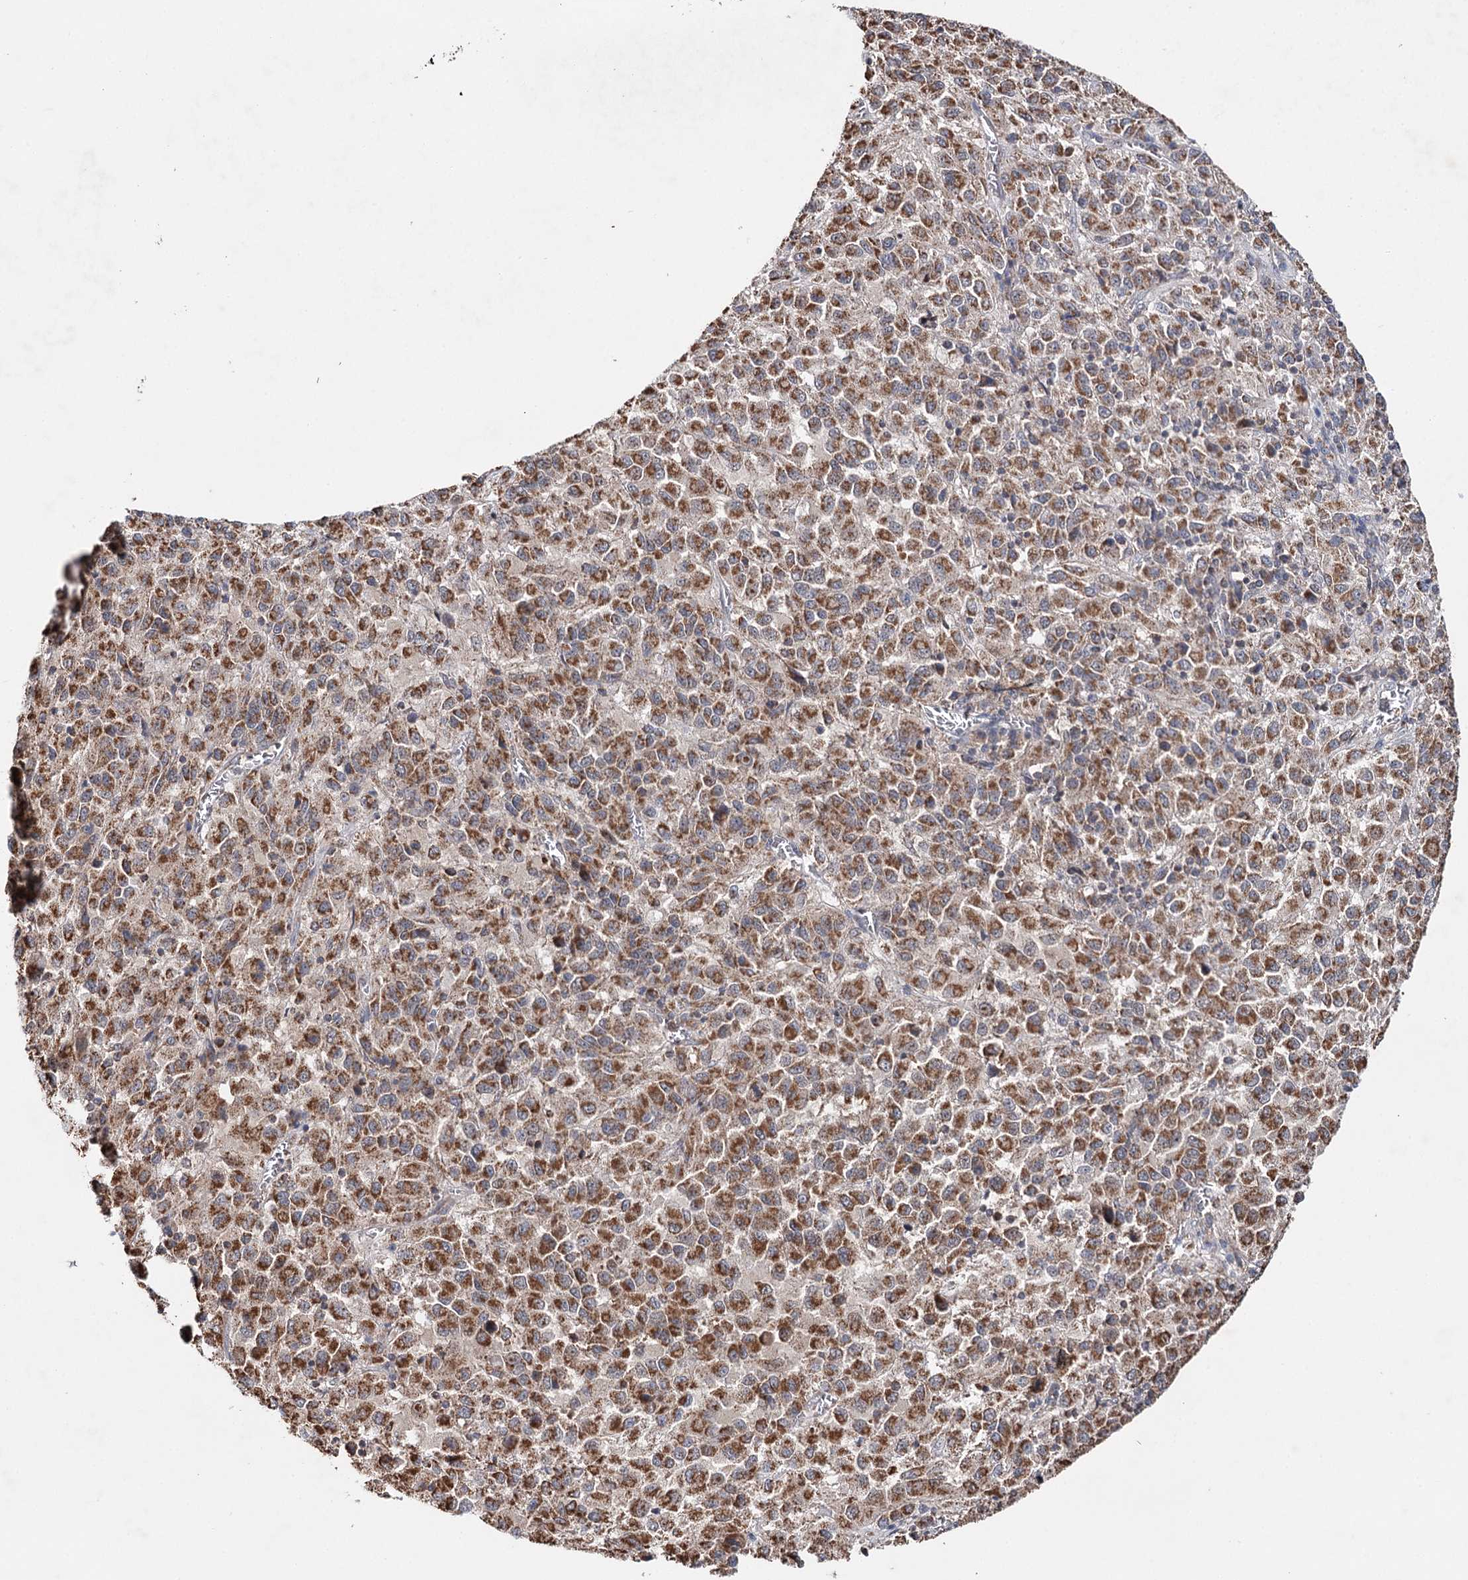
{"staining": {"intensity": "moderate", "quantity": ">75%", "location": "cytoplasmic/membranous"}, "tissue": "melanoma", "cell_type": "Tumor cells", "image_type": "cancer", "snomed": [{"axis": "morphology", "description": "Malignant melanoma, Metastatic site"}, {"axis": "topography", "description": "Lung"}], "caption": "Melanoma stained with DAB (3,3'-diaminobenzidine) IHC shows medium levels of moderate cytoplasmic/membranous staining in approximately >75% of tumor cells.", "gene": "PIK3CB", "patient": {"sex": "male", "age": 64}}